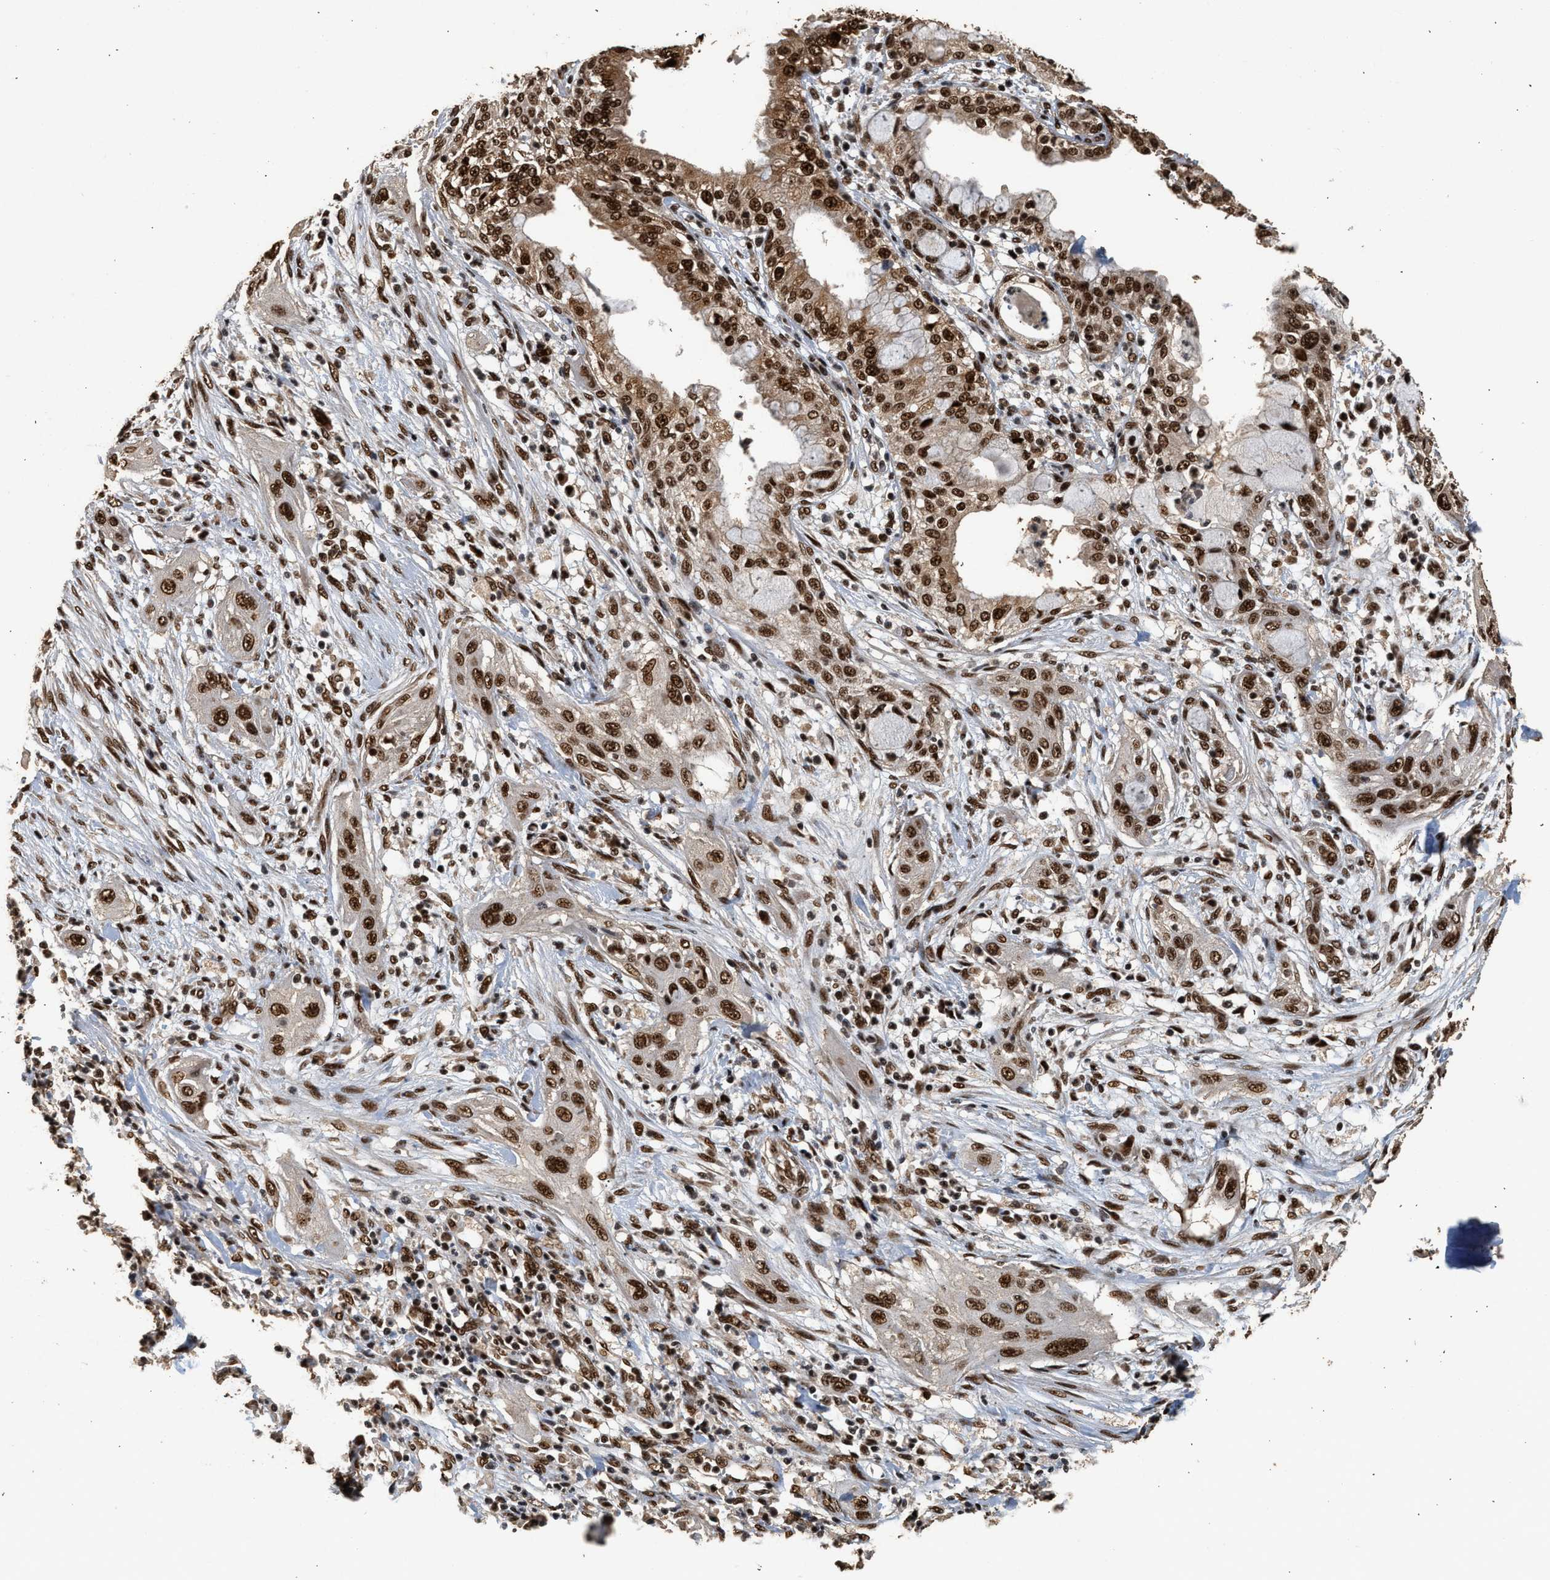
{"staining": {"intensity": "strong", "quantity": ">75%", "location": "nuclear"}, "tissue": "lung cancer", "cell_type": "Tumor cells", "image_type": "cancer", "snomed": [{"axis": "morphology", "description": "Squamous cell carcinoma, NOS"}, {"axis": "topography", "description": "Lung"}], "caption": "Lung cancer (squamous cell carcinoma) stained with immunohistochemistry (IHC) reveals strong nuclear positivity in approximately >75% of tumor cells.", "gene": "PPP4R3B", "patient": {"sex": "female", "age": 47}}